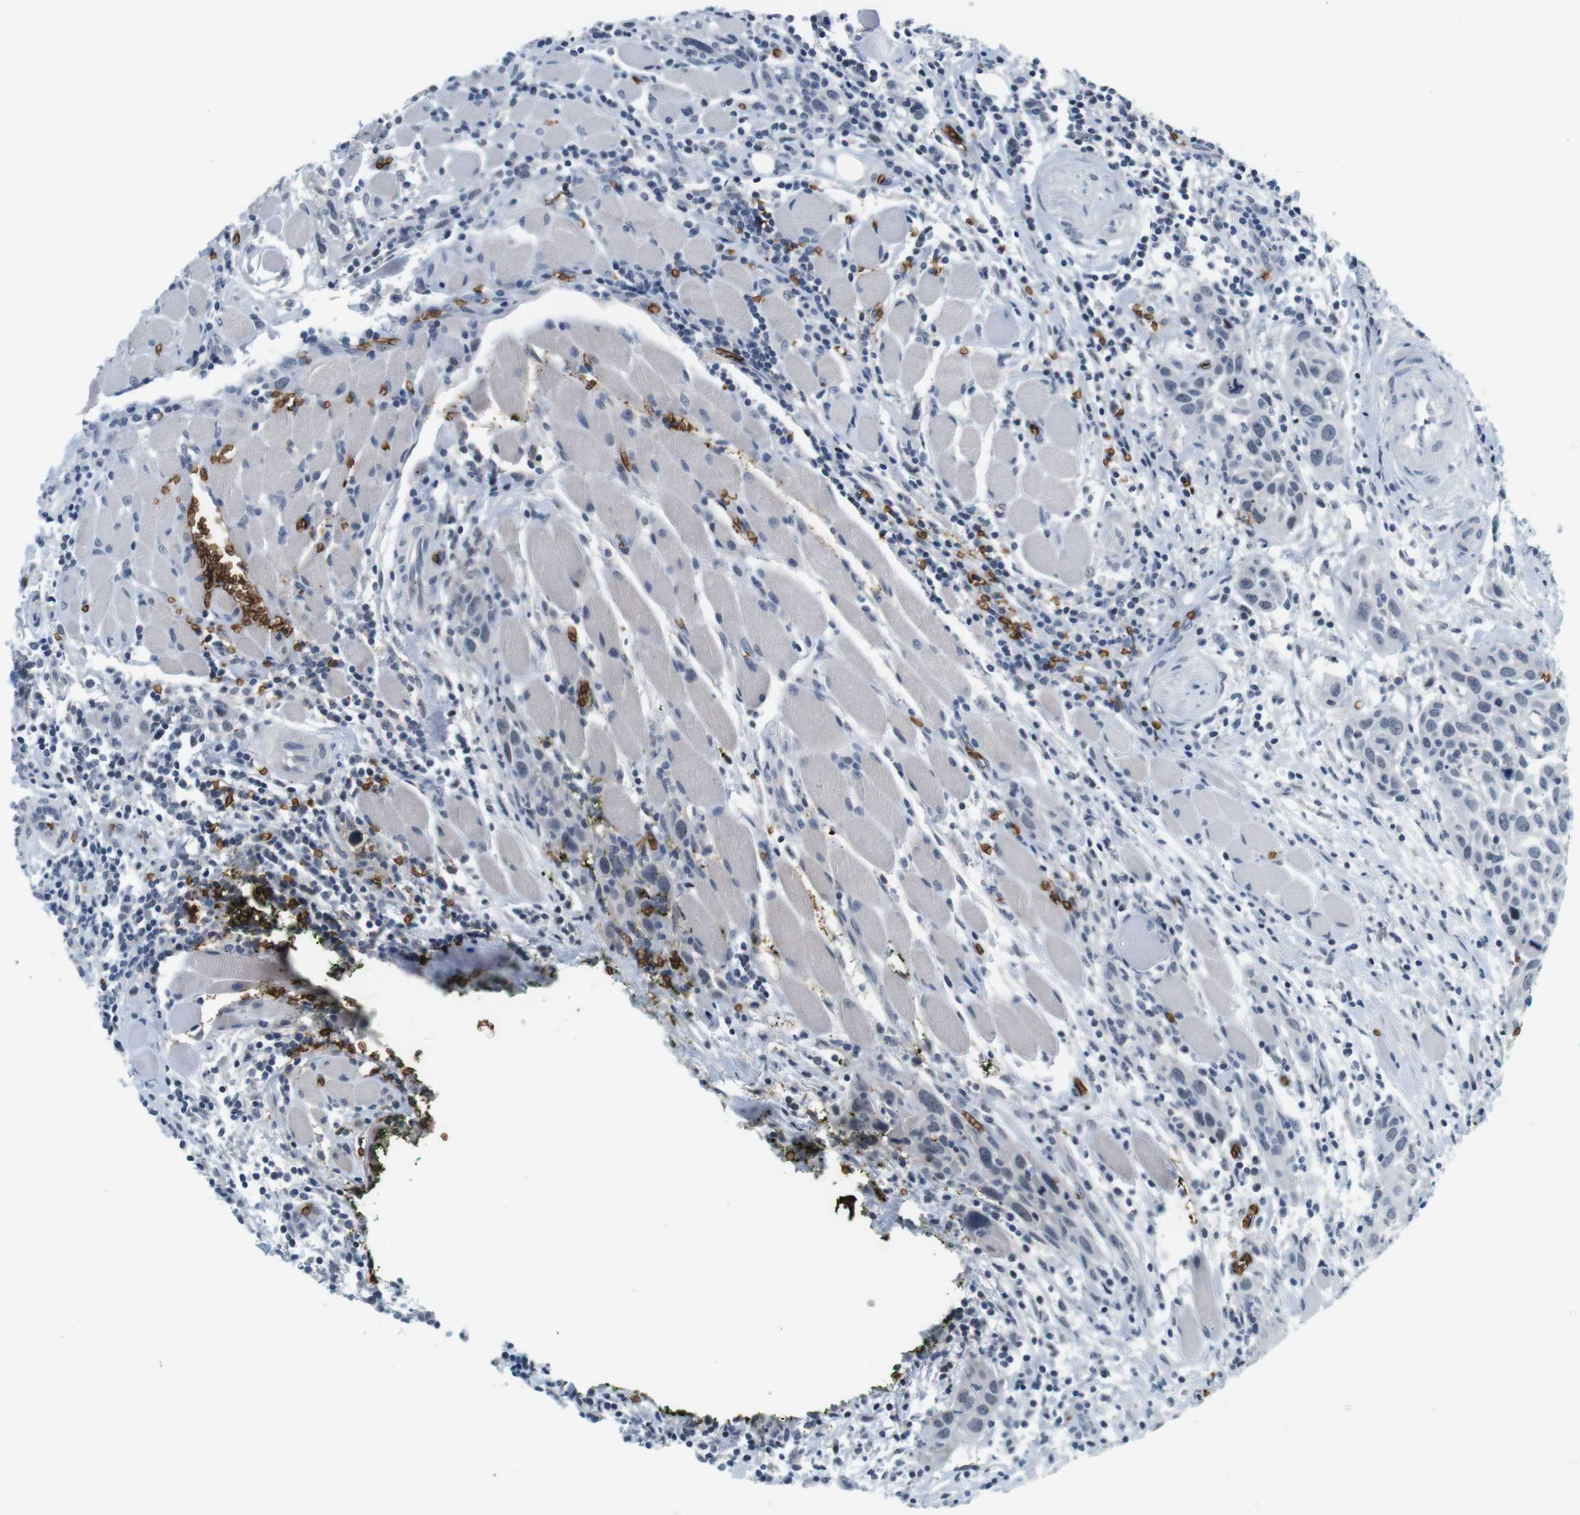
{"staining": {"intensity": "negative", "quantity": "none", "location": "none"}, "tissue": "head and neck cancer", "cell_type": "Tumor cells", "image_type": "cancer", "snomed": [{"axis": "morphology", "description": "Squamous cell carcinoma, NOS"}, {"axis": "topography", "description": "Oral tissue"}, {"axis": "topography", "description": "Head-Neck"}], "caption": "Immunohistochemistry image of head and neck cancer (squamous cell carcinoma) stained for a protein (brown), which displays no expression in tumor cells.", "gene": "SLC4A1", "patient": {"sex": "female", "age": 50}}